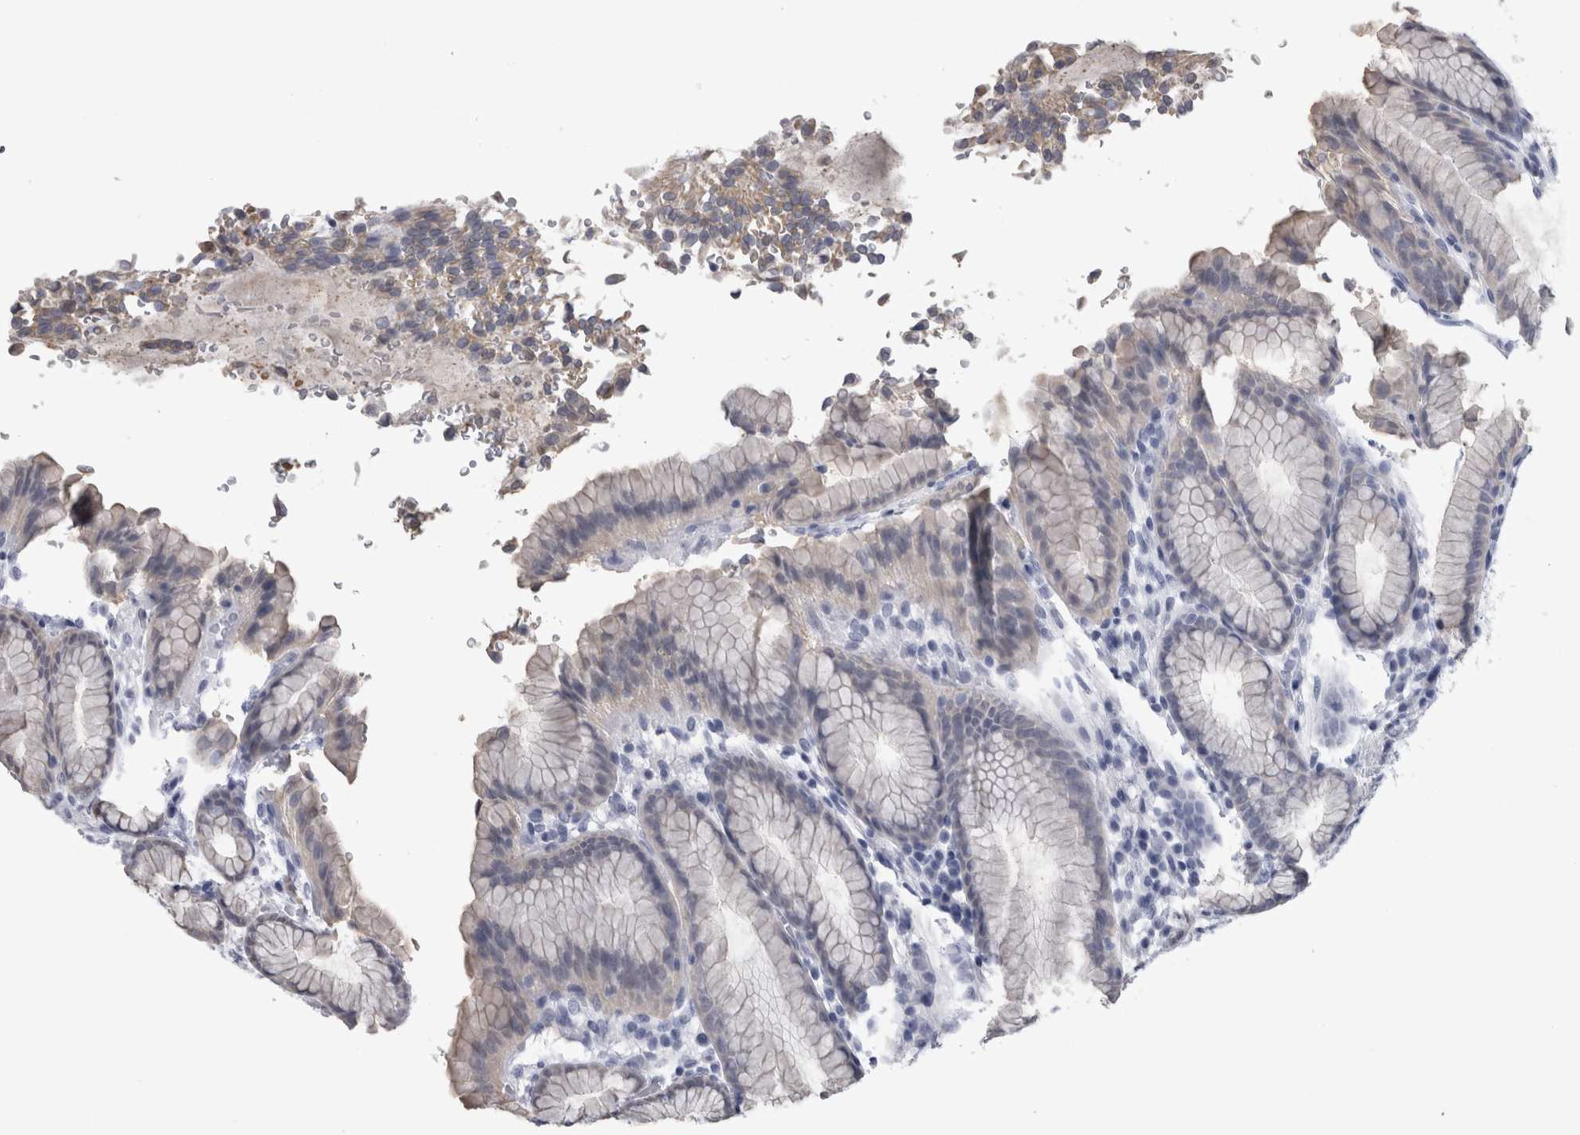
{"staining": {"intensity": "negative", "quantity": "none", "location": "none"}, "tissue": "stomach", "cell_type": "Glandular cells", "image_type": "normal", "snomed": [{"axis": "morphology", "description": "Normal tissue, NOS"}, {"axis": "topography", "description": "Stomach"}], "caption": "This is an immunohistochemistry (IHC) micrograph of unremarkable stomach. There is no staining in glandular cells.", "gene": "ALDH8A1", "patient": {"sex": "male", "age": 42}}